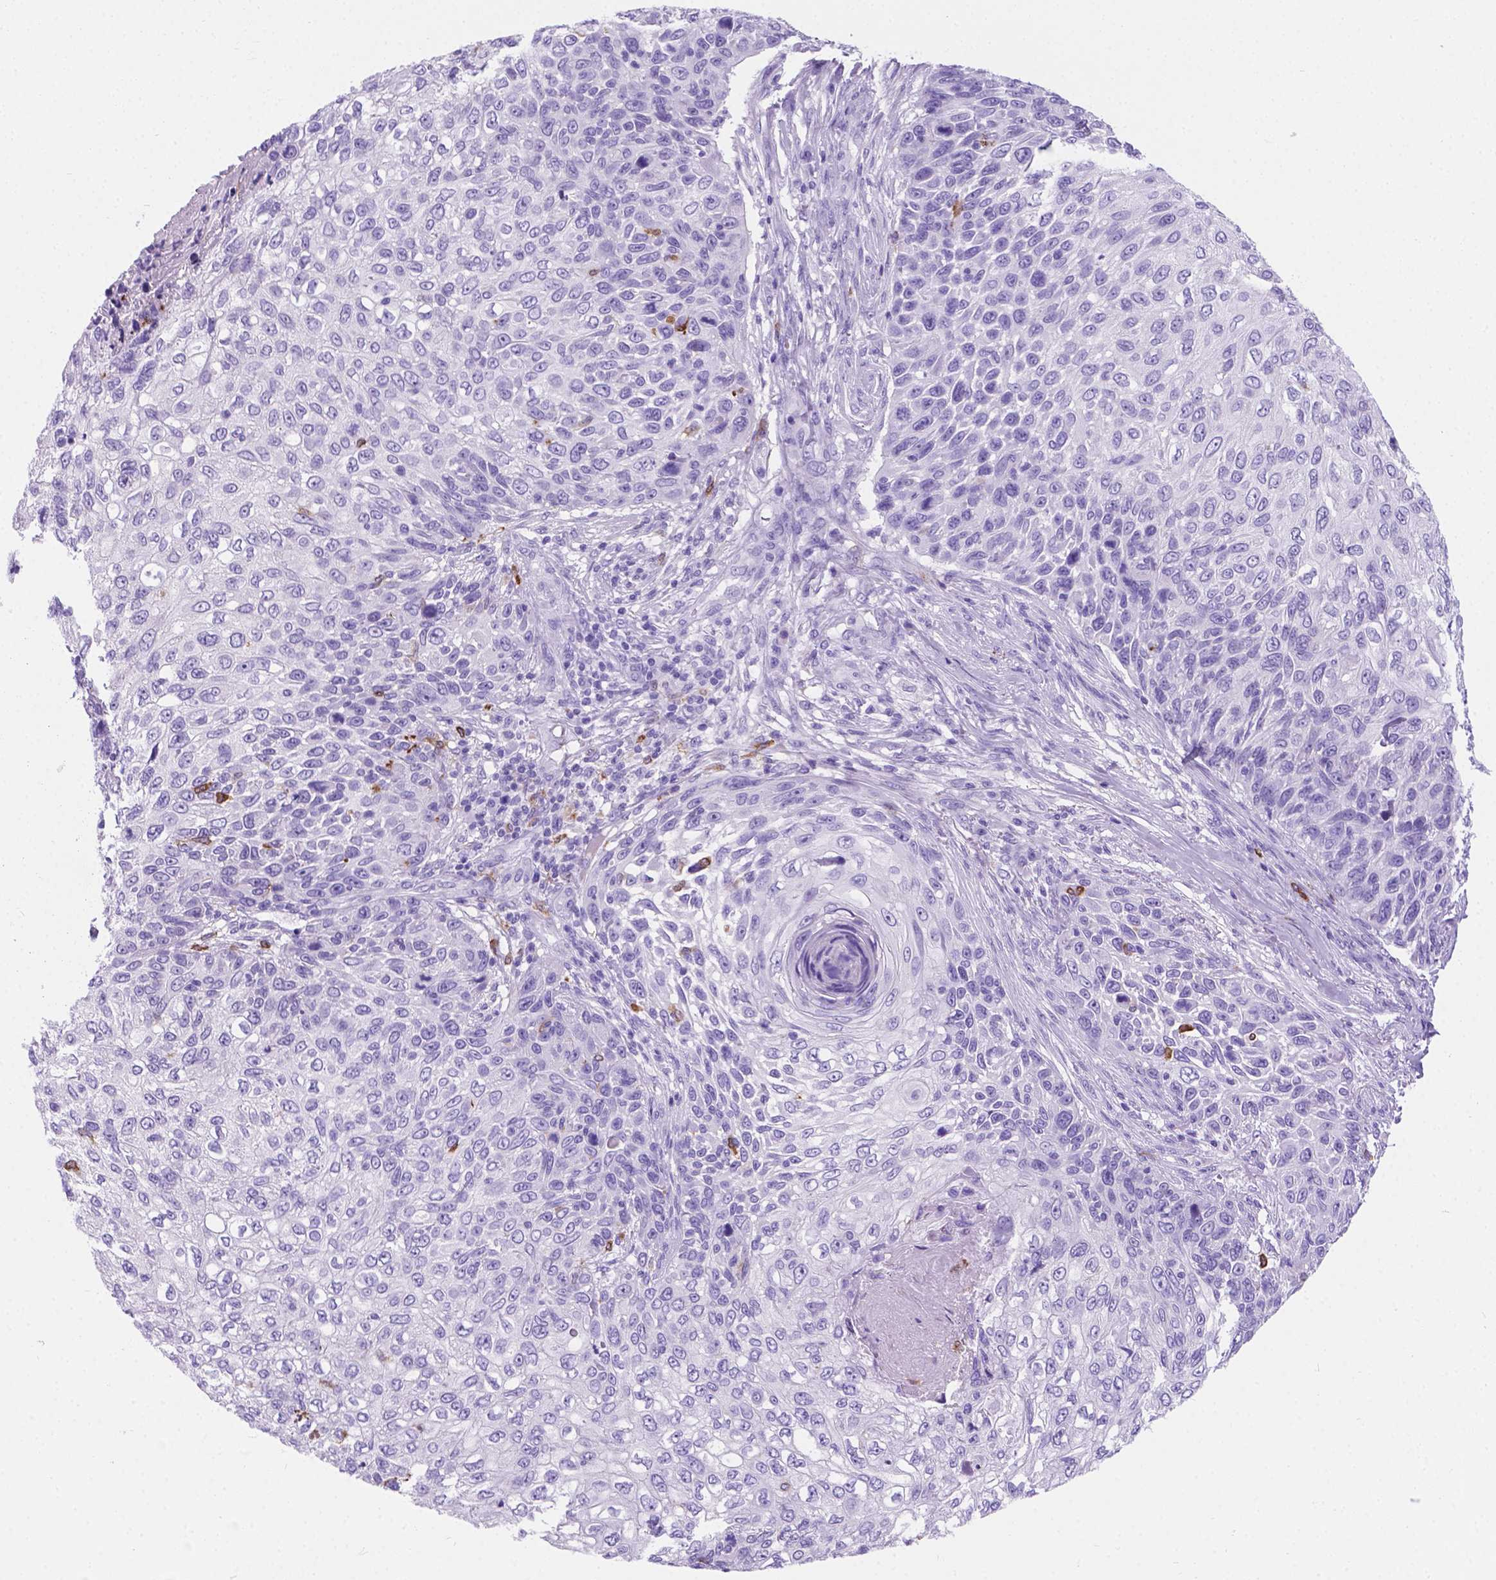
{"staining": {"intensity": "negative", "quantity": "none", "location": "none"}, "tissue": "skin cancer", "cell_type": "Tumor cells", "image_type": "cancer", "snomed": [{"axis": "morphology", "description": "Squamous cell carcinoma, NOS"}, {"axis": "topography", "description": "Skin"}], "caption": "DAB immunohistochemical staining of human skin cancer (squamous cell carcinoma) displays no significant staining in tumor cells. Brightfield microscopy of IHC stained with DAB (brown) and hematoxylin (blue), captured at high magnification.", "gene": "MACF1", "patient": {"sex": "male", "age": 92}}